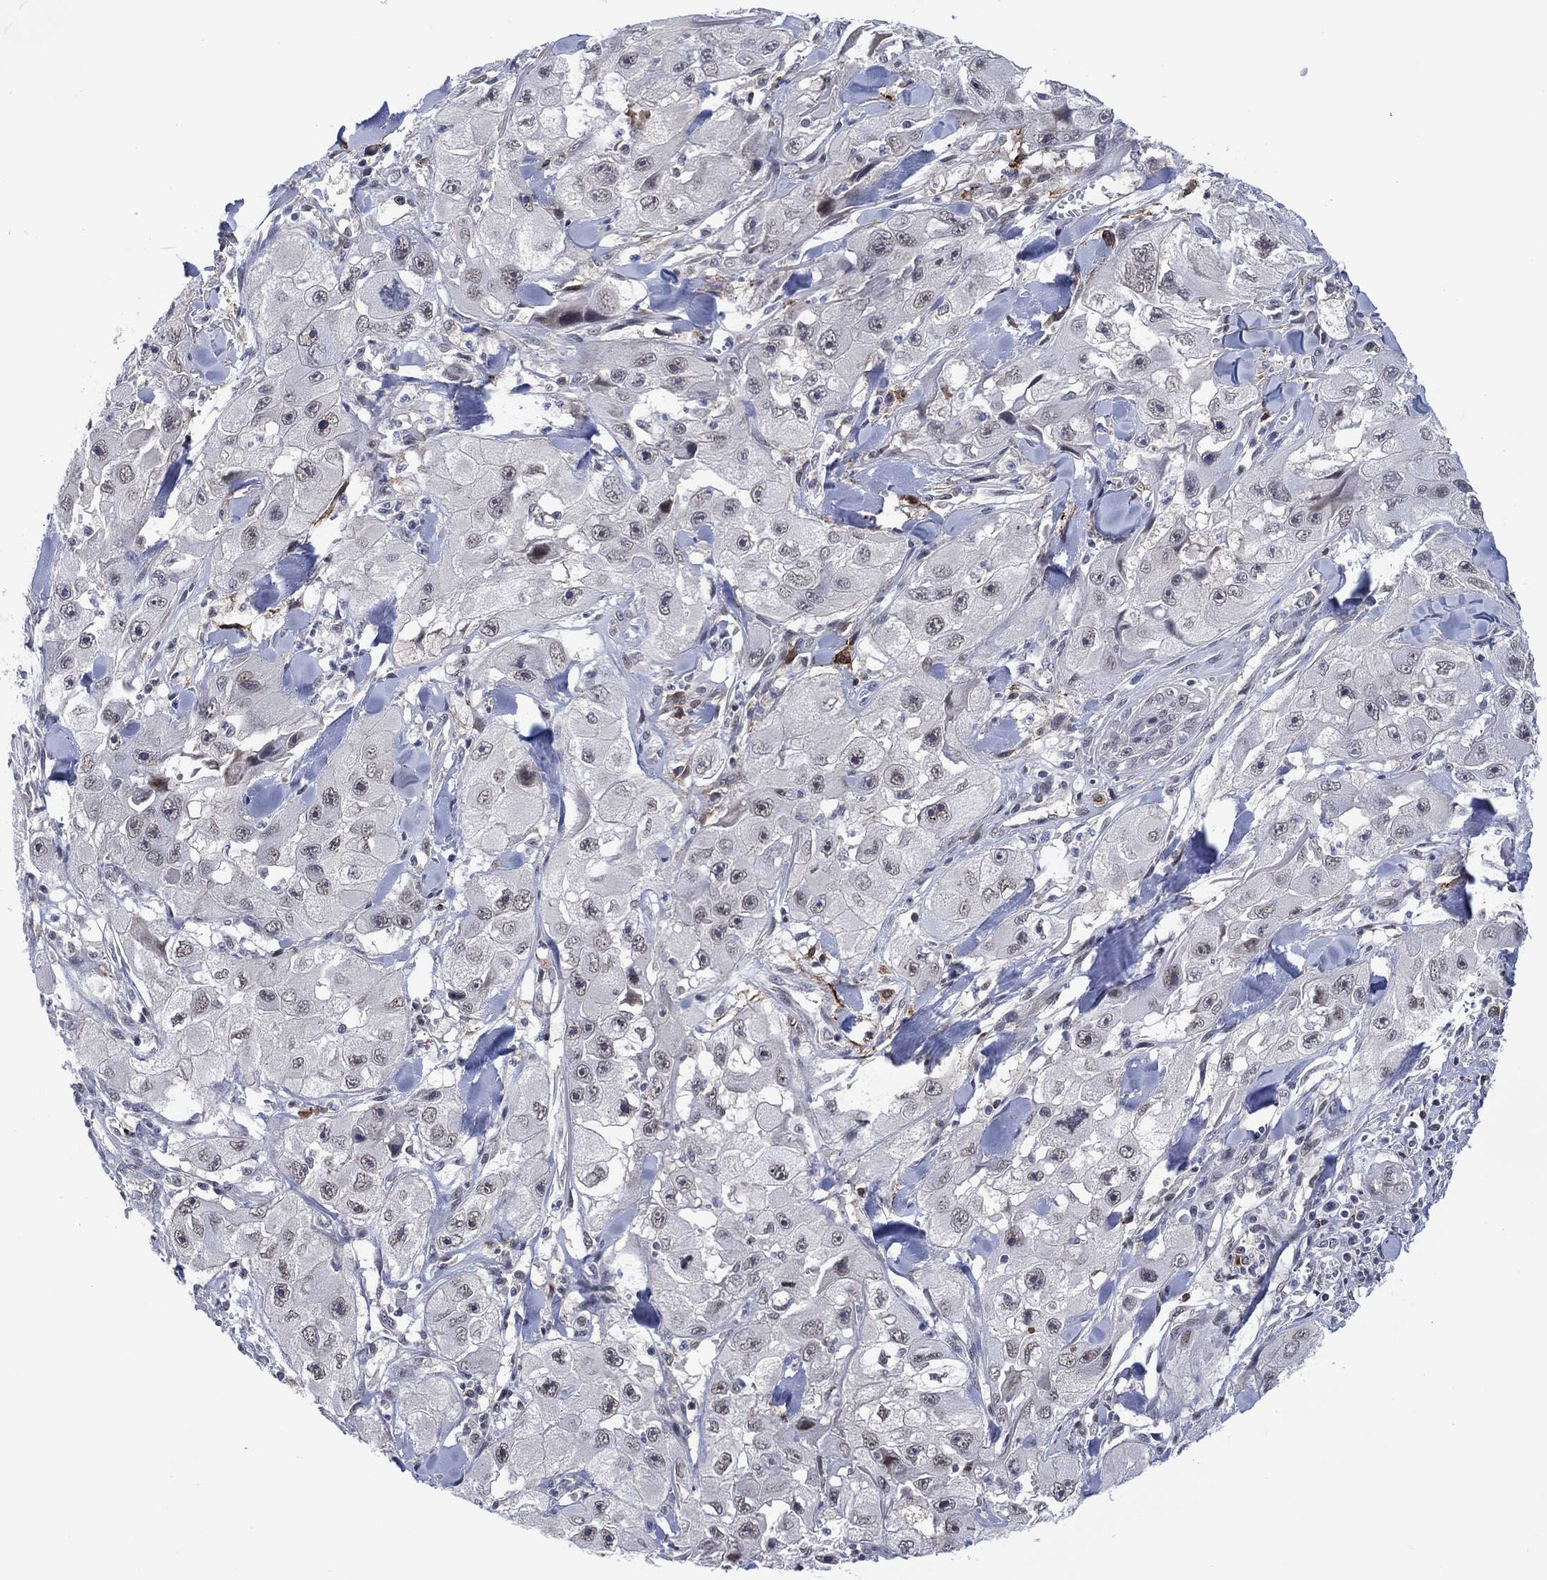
{"staining": {"intensity": "negative", "quantity": "none", "location": "none"}, "tissue": "skin cancer", "cell_type": "Tumor cells", "image_type": "cancer", "snomed": [{"axis": "morphology", "description": "Squamous cell carcinoma, NOS"}, {"axis": "topography", "description": "Skin"}, {"axis": "topography", "description": "Subcutis"}], "caption": "Immunohistochemical staining of human skin cancer (squamous cell carcinoma) exhibits no significant staining in tumor cells.", "gene": "DPP4", "patient": {"sex": "male", "age": 73}}